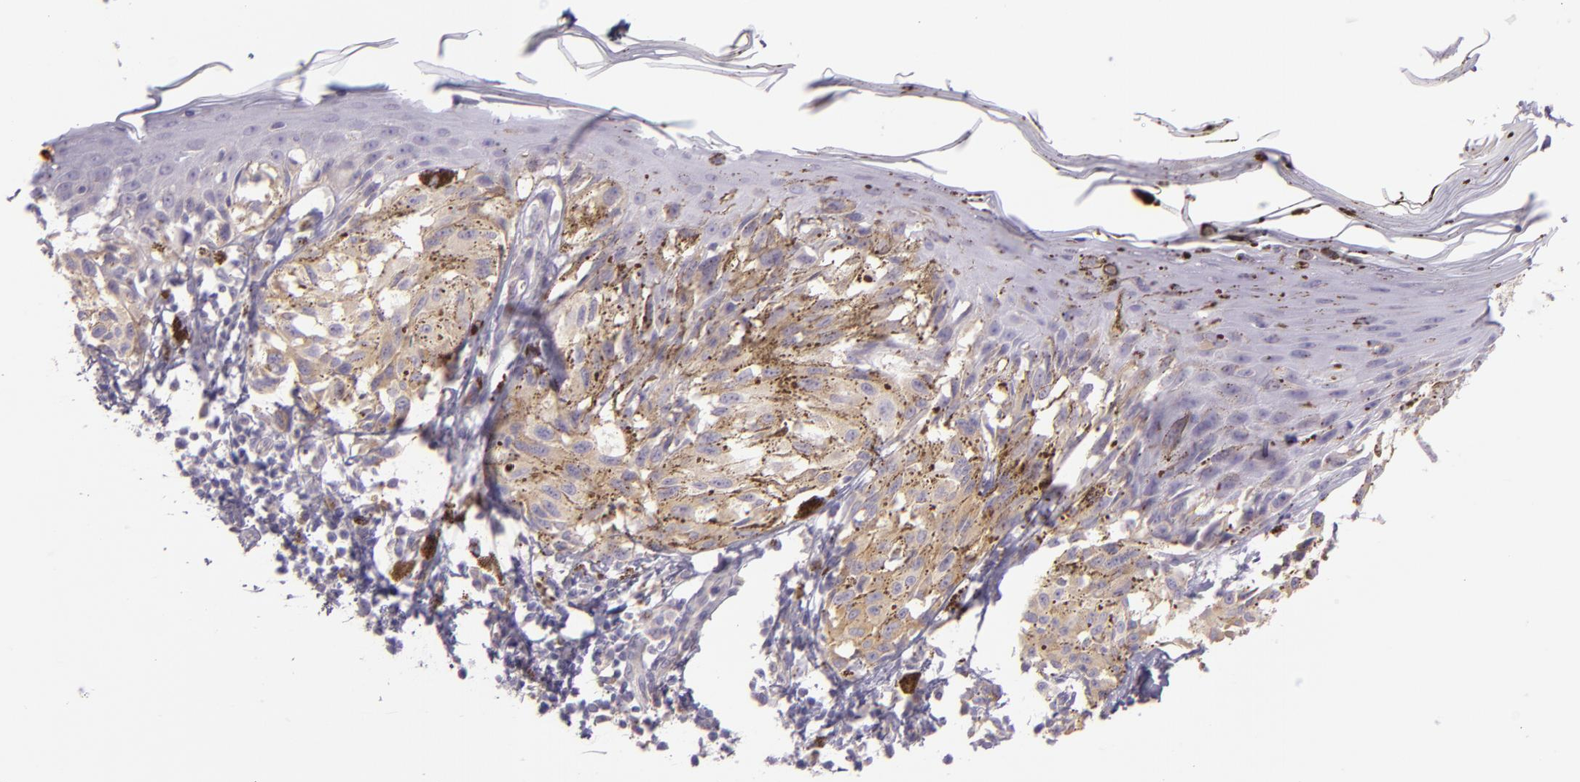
{"staining": {"intensity": "weak", "quantity": ">75%", "location": "cytoplasmic/membranous"}, "tissue": "melanoma", "cell_type": "Tumor cells", "image_type": "cancer", "snomed": [{"axis": "morphology", "description": "Malignant melanoma, NOS"}, {"axis": "topography", "description": "Skin"}], "caption": "Brown immunohistochemical staining in malignant melanoma reveals weak cytoplasmic/membranous positivity in approximately >75% of tumor cells.", "gene": "ZC3H7B", "patient": {"sex": "female", "age": 72}}